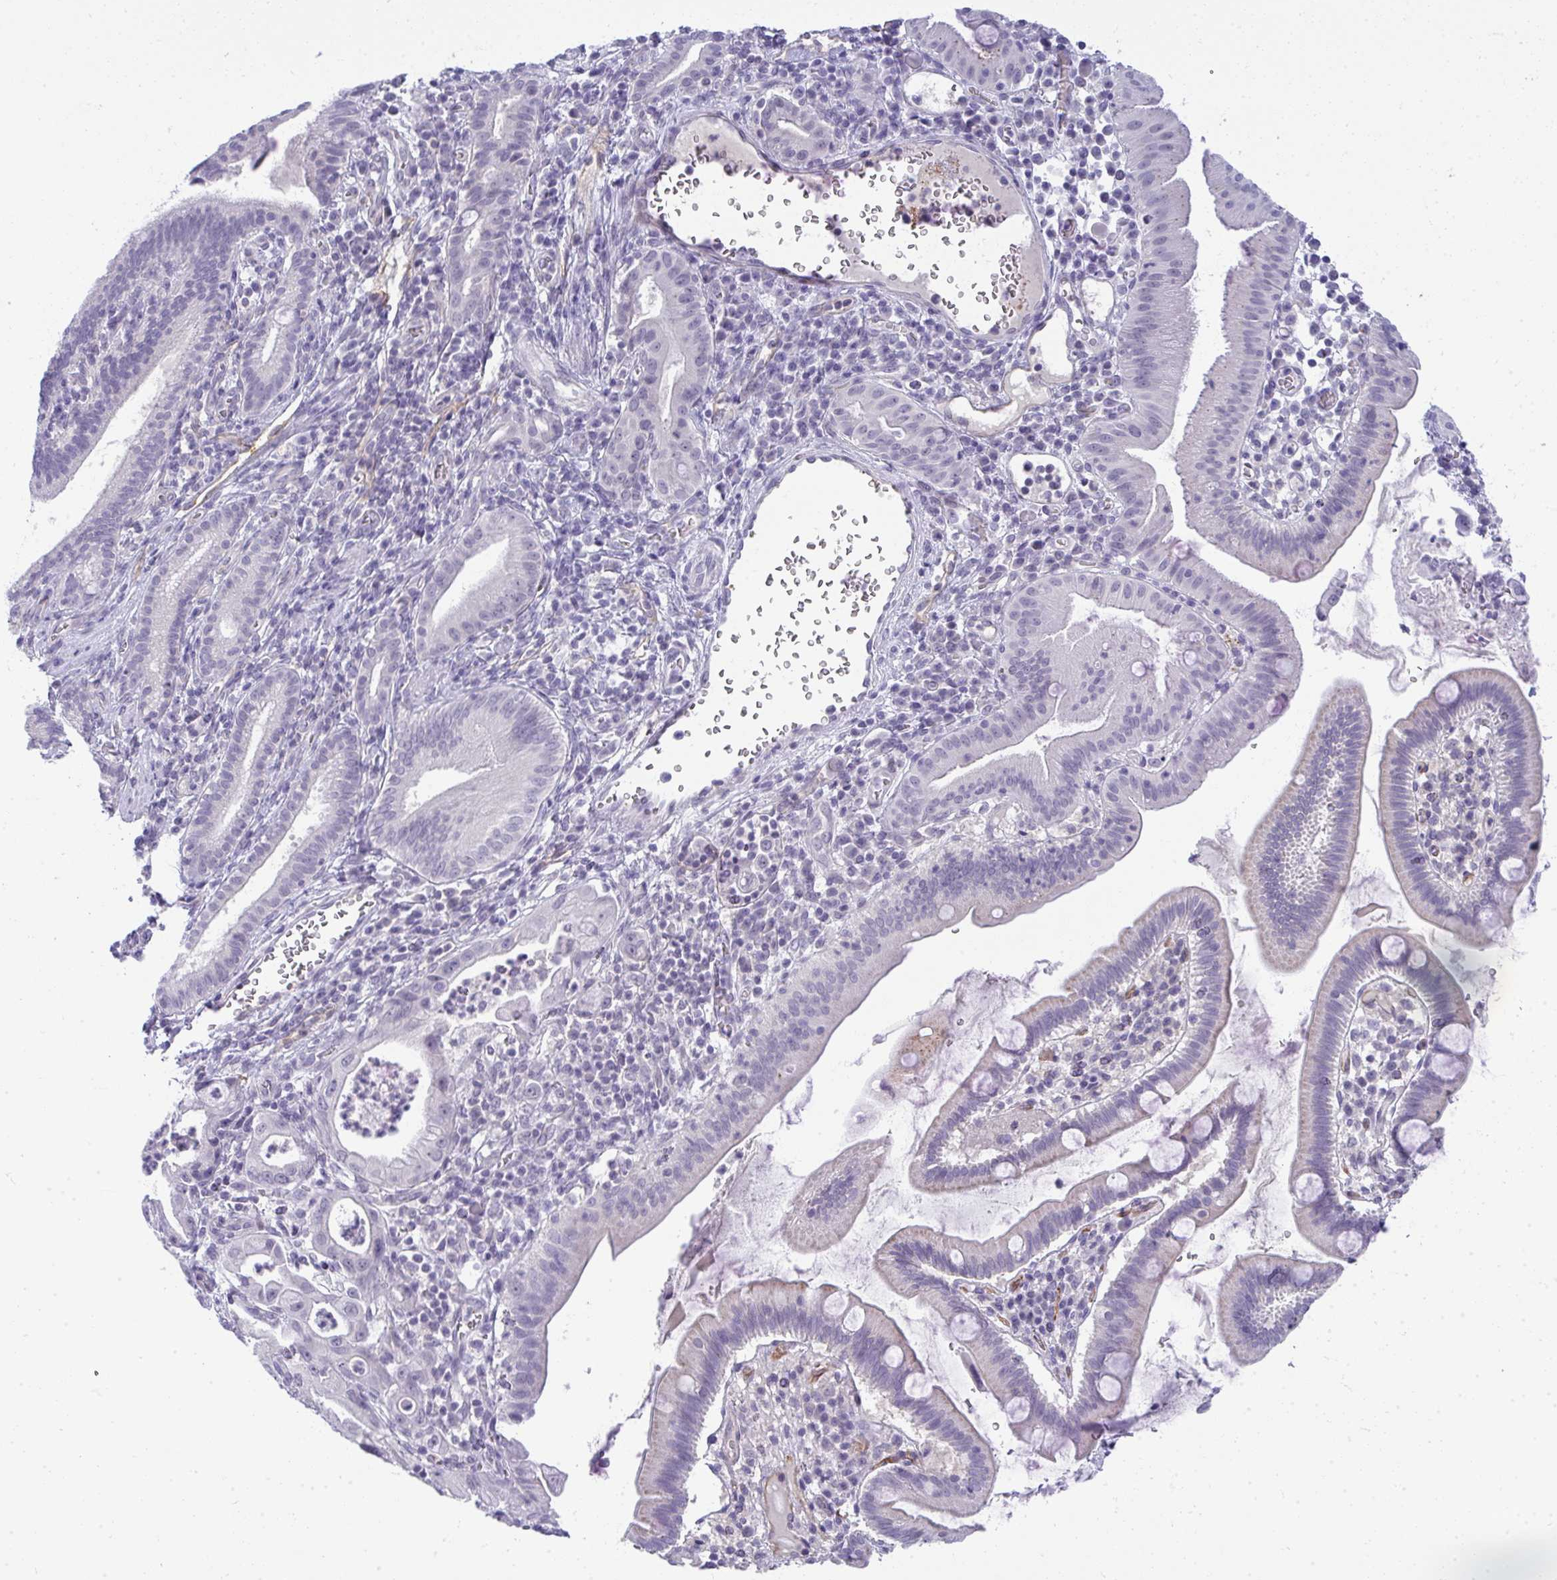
{"staining": {"intensity": "negative", "quantity": "none", "location": "none"}, "tissue": "pancreatic cancer", "cell_type": "Tumor cells", "image_type": "cancer", "snomed": [{"axis": "morphology", "description": "Adenocarcinoma, NOS"}, {"axis": "topography", "description": "Pancreas"}], "caption": "IHC image of pancreatic cancer stained for a protein (brown), which demonstrates no expression in tumor cells.", "gene": "TMEM82", "patient": {"sex": "male", "age": 68}}